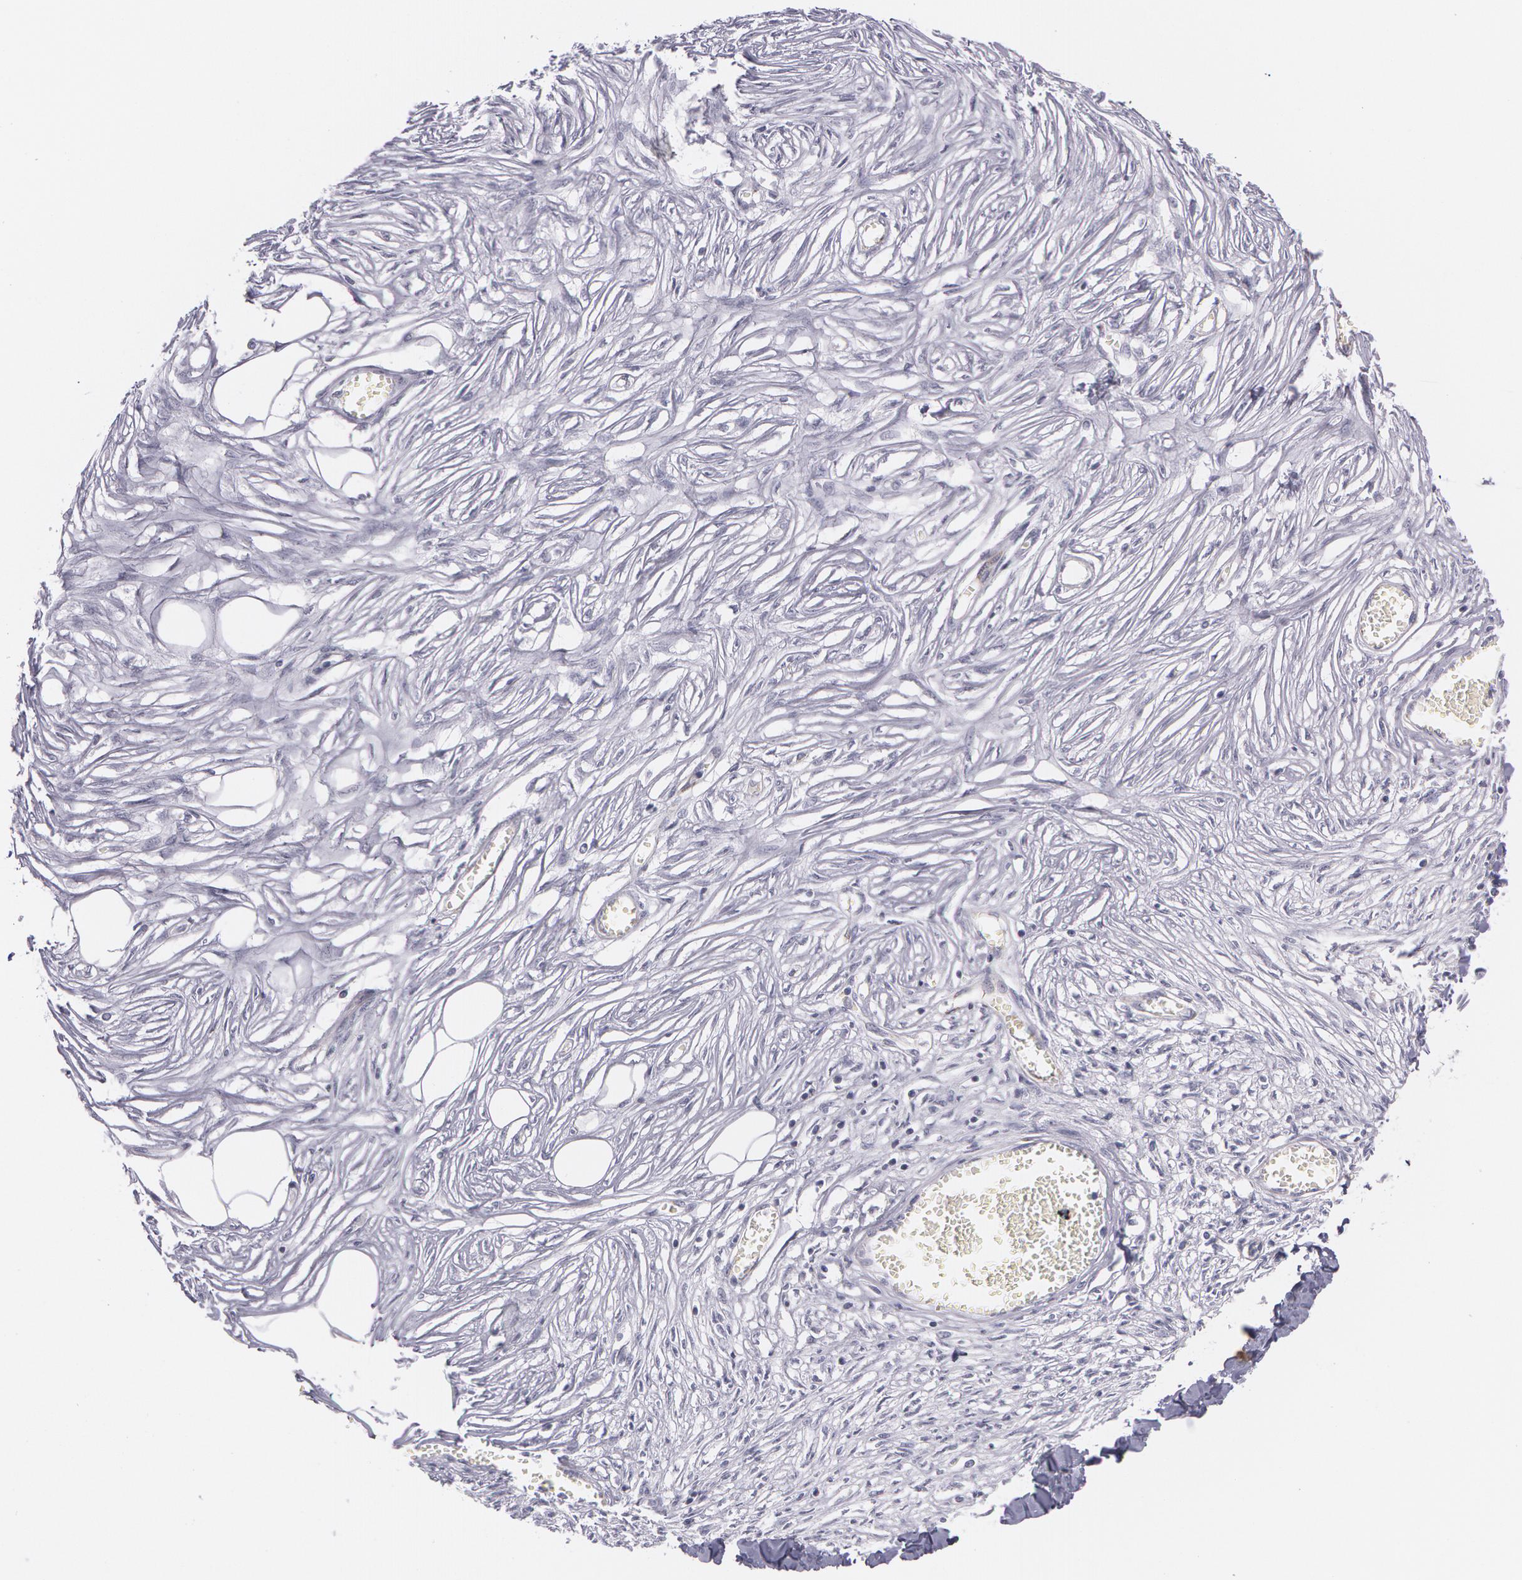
{"staining": {"intensity": "negative", "quantity": "none", "location": "none"}, "tissue": "adipose tissue", "cell_type": "Adipocytes", "image_type": "normal", "snomed": [{"axis": "morphology", "description": "Normal tissue, NOS"}, {"axis": "morphology", "description": "Sarcoma, NOS"}, {"axis": "topography", "description": "Skin"}, {"axis": "topography", "description": "Soft tissue"}], "caption": "This is a micrograph of immunohistochemistry (IHC) staining of benign adipose tissue, which shows no positivity in adipocytes. (Brightfield microscopy of DAB (3,3'-diaminobenzidine) immunohistochemistry at high magnification).", "gene": "SNCG", "patient": {"sex": "female", "age": 51}}